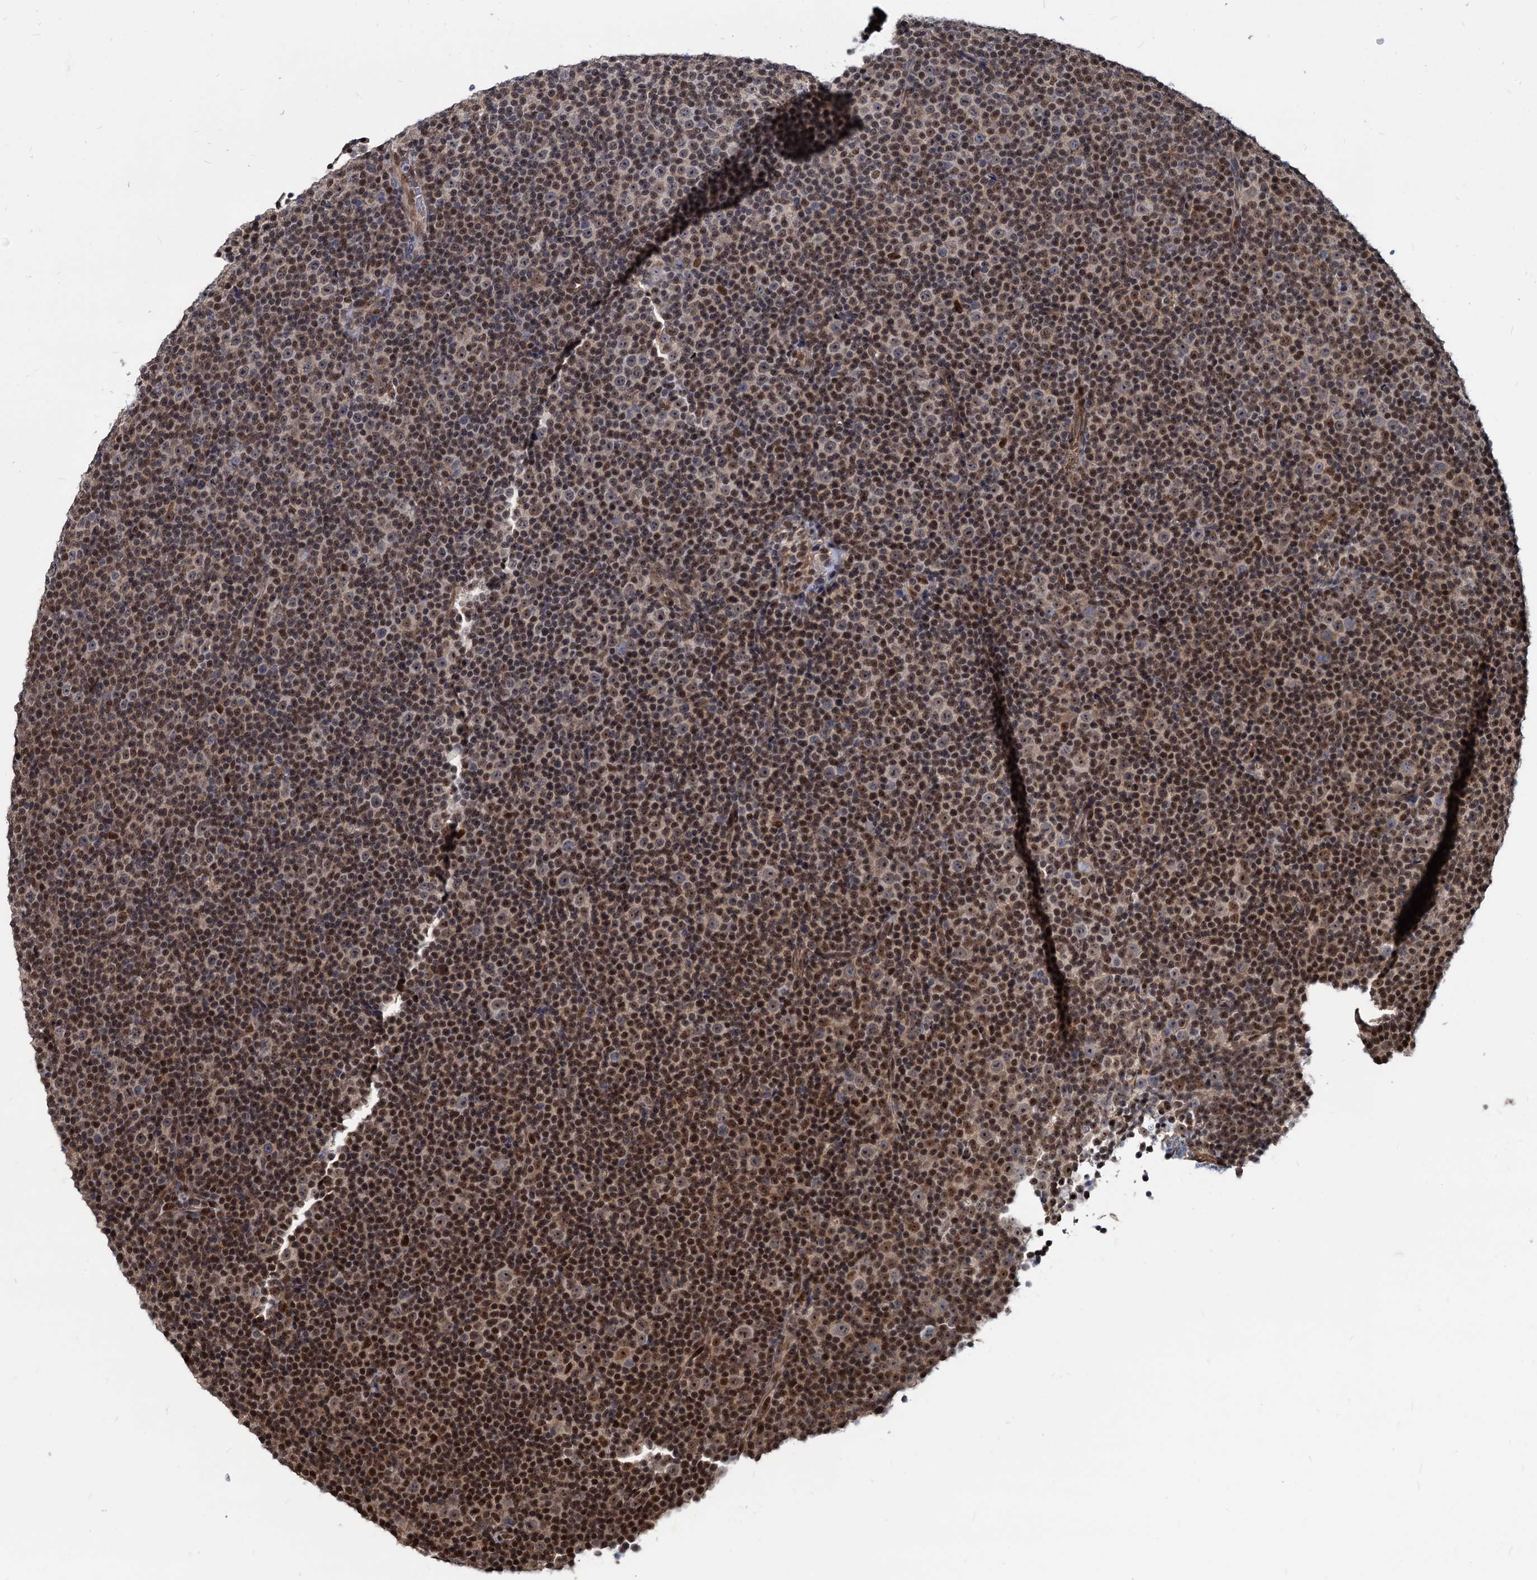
{"staining": {"intensity": "moderate", "quantity": "25%-75%", "location": "nuclear"}, "tissue": "lymphoma", "cell_type": "Tumor cells", "image_type": "cancer", "snomed": [{"axis": "morphology", "description": "Malignant lymphoma, non-Hodgkin's type, Low grade"}, {"axis": "topography", "description": "Lymph node"}], "caption": "Malignant lymphoma, non-Hodgkin's type (low-grade) was stained to show a protein in brown. There is medium levels of moderate nuclear expression in approximately 25%-75% of tumor cells.", "gene": "UBLCP1", "patient": {"sex": "female", "age": 67}}